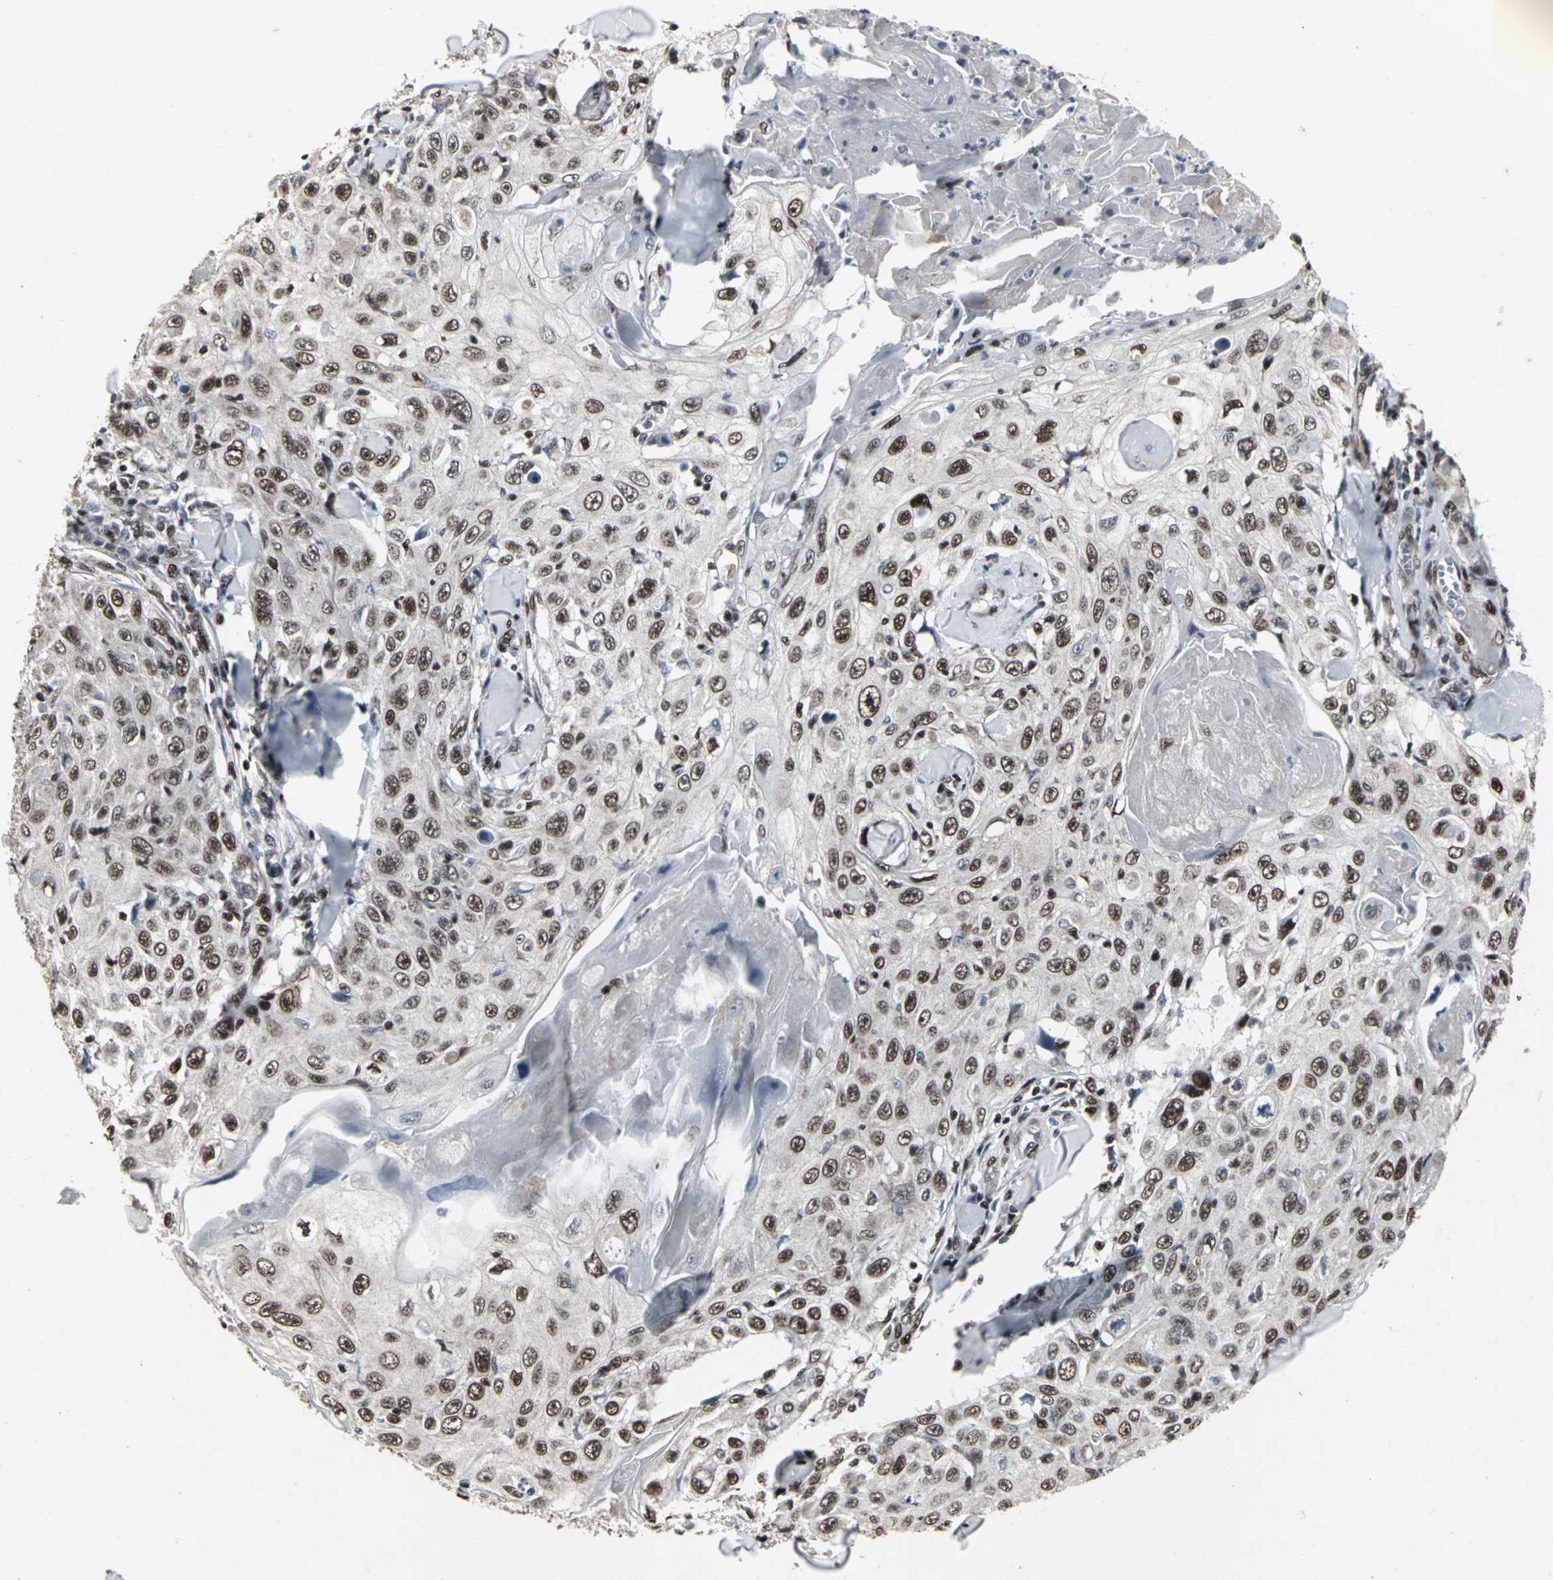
{"staining": {"intensity": "moderate", "quantity": ">75%", "location": "nuclear"}, "tissue": "skin cancer", "cell_type": "Tumor cells", "image_type": "cancer", "snomed": [{"axis": "morphology", "description": "Squamous cell carcinoma, NOS"}, {"axis": "topography", "description": "Skin"}], "caption": "Human squamous cell carcinoma (skin) stained with a protein marker reveals moderate staining in tumor cells.", "gene": "SRF", "patient": {"sex": "male", "age": 86}}